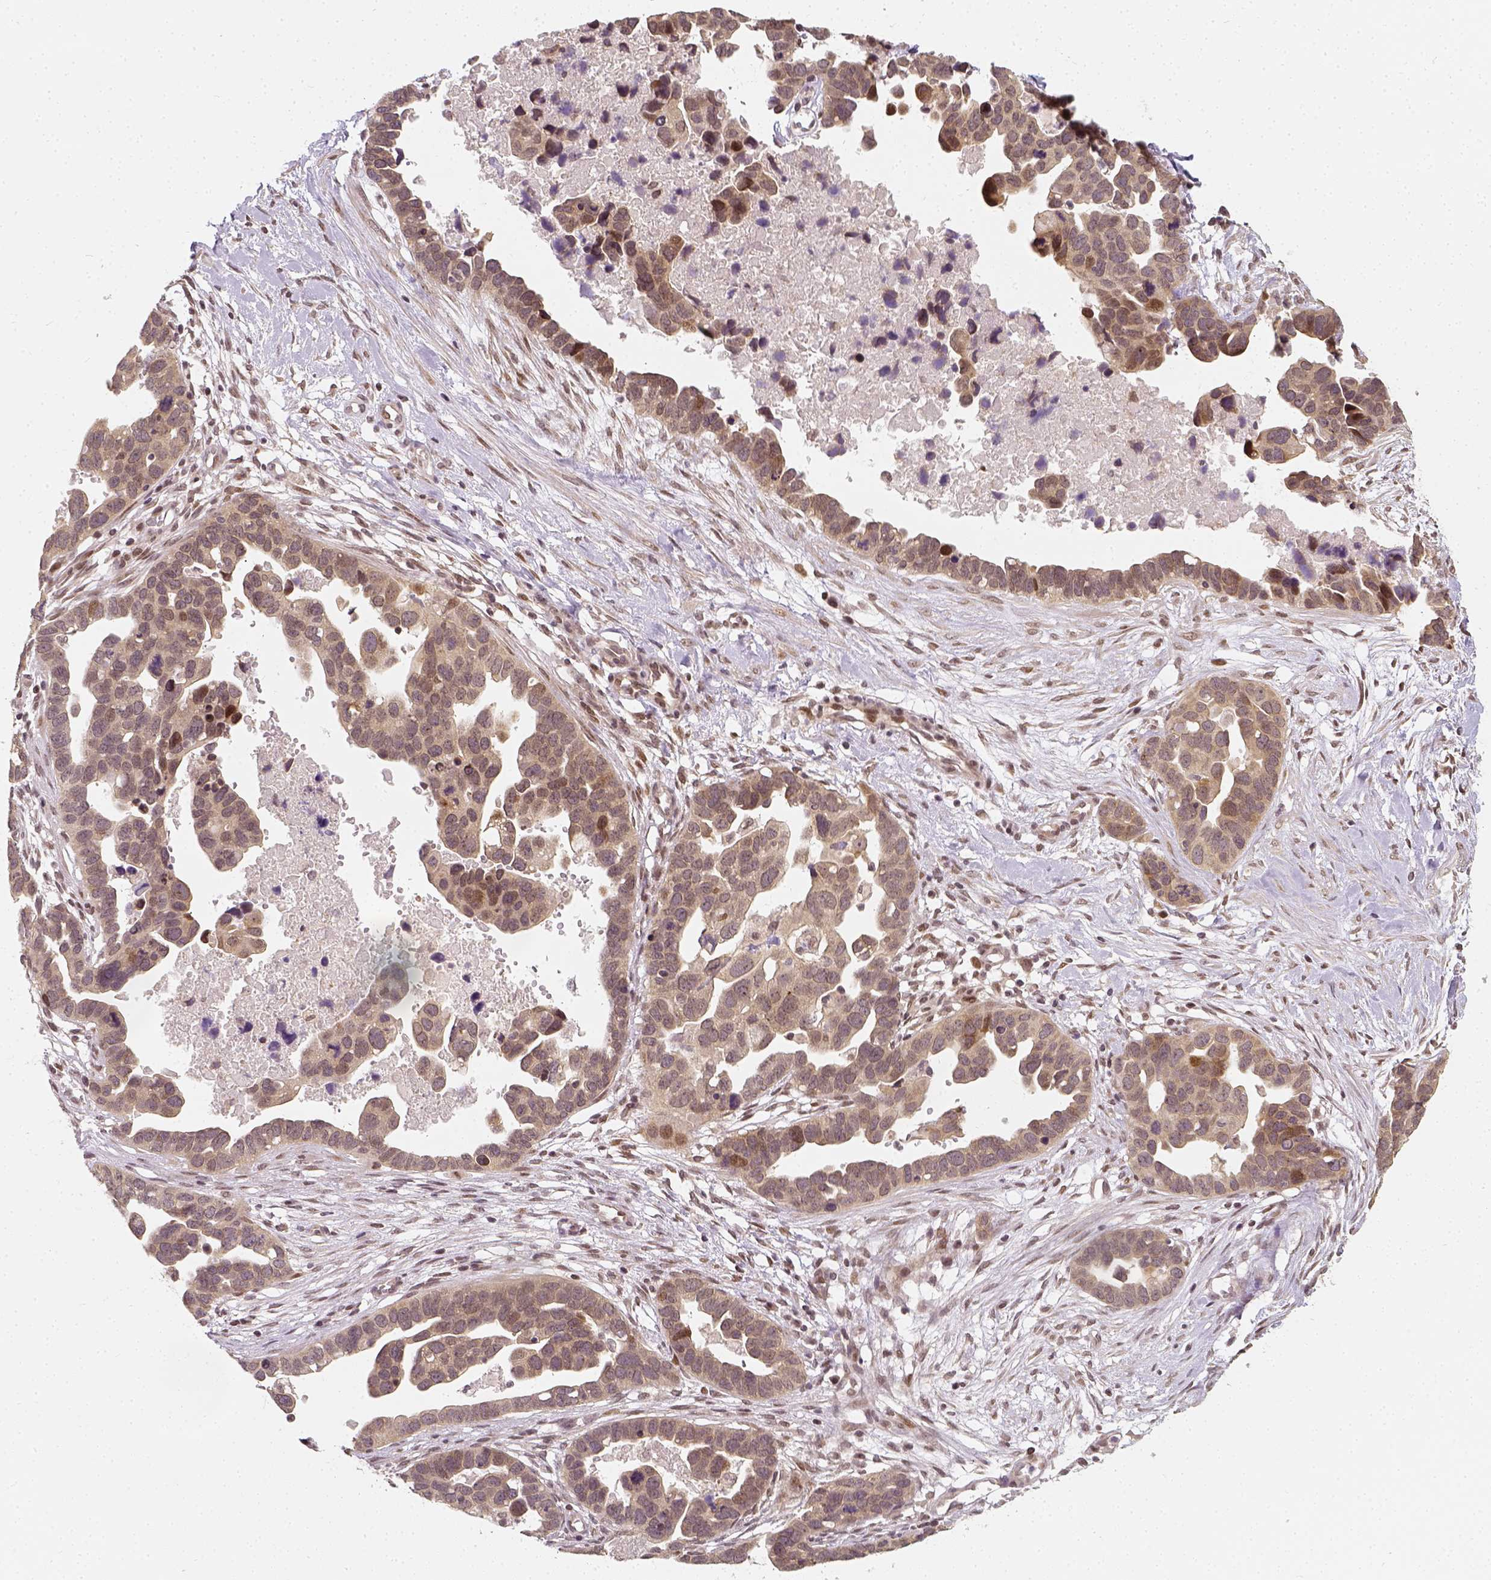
{"staining": {"intensity": "weak", "quantity": ">75%", "location": "cytoplasmic/membranous"}, "tissue": "ovarian cancer", "cell_type": "Tumor cells", "image_type": "cancer", "snomed": [{"axis": "morphology", "description": "Cystadenocarcinoma, serous, NOS"}, {"axis": "topography", "description": "Ovary"}], "caption": "This photomicrograph reveals immunohistochemistry staining of human ovarian serous cystadenocarcinoma, with low weak cytoplasmic/membranous staining in approximately >75% of tumor cells.", "gene": "ZMAT3", "patient": {"sex": "female", "age": 54}}